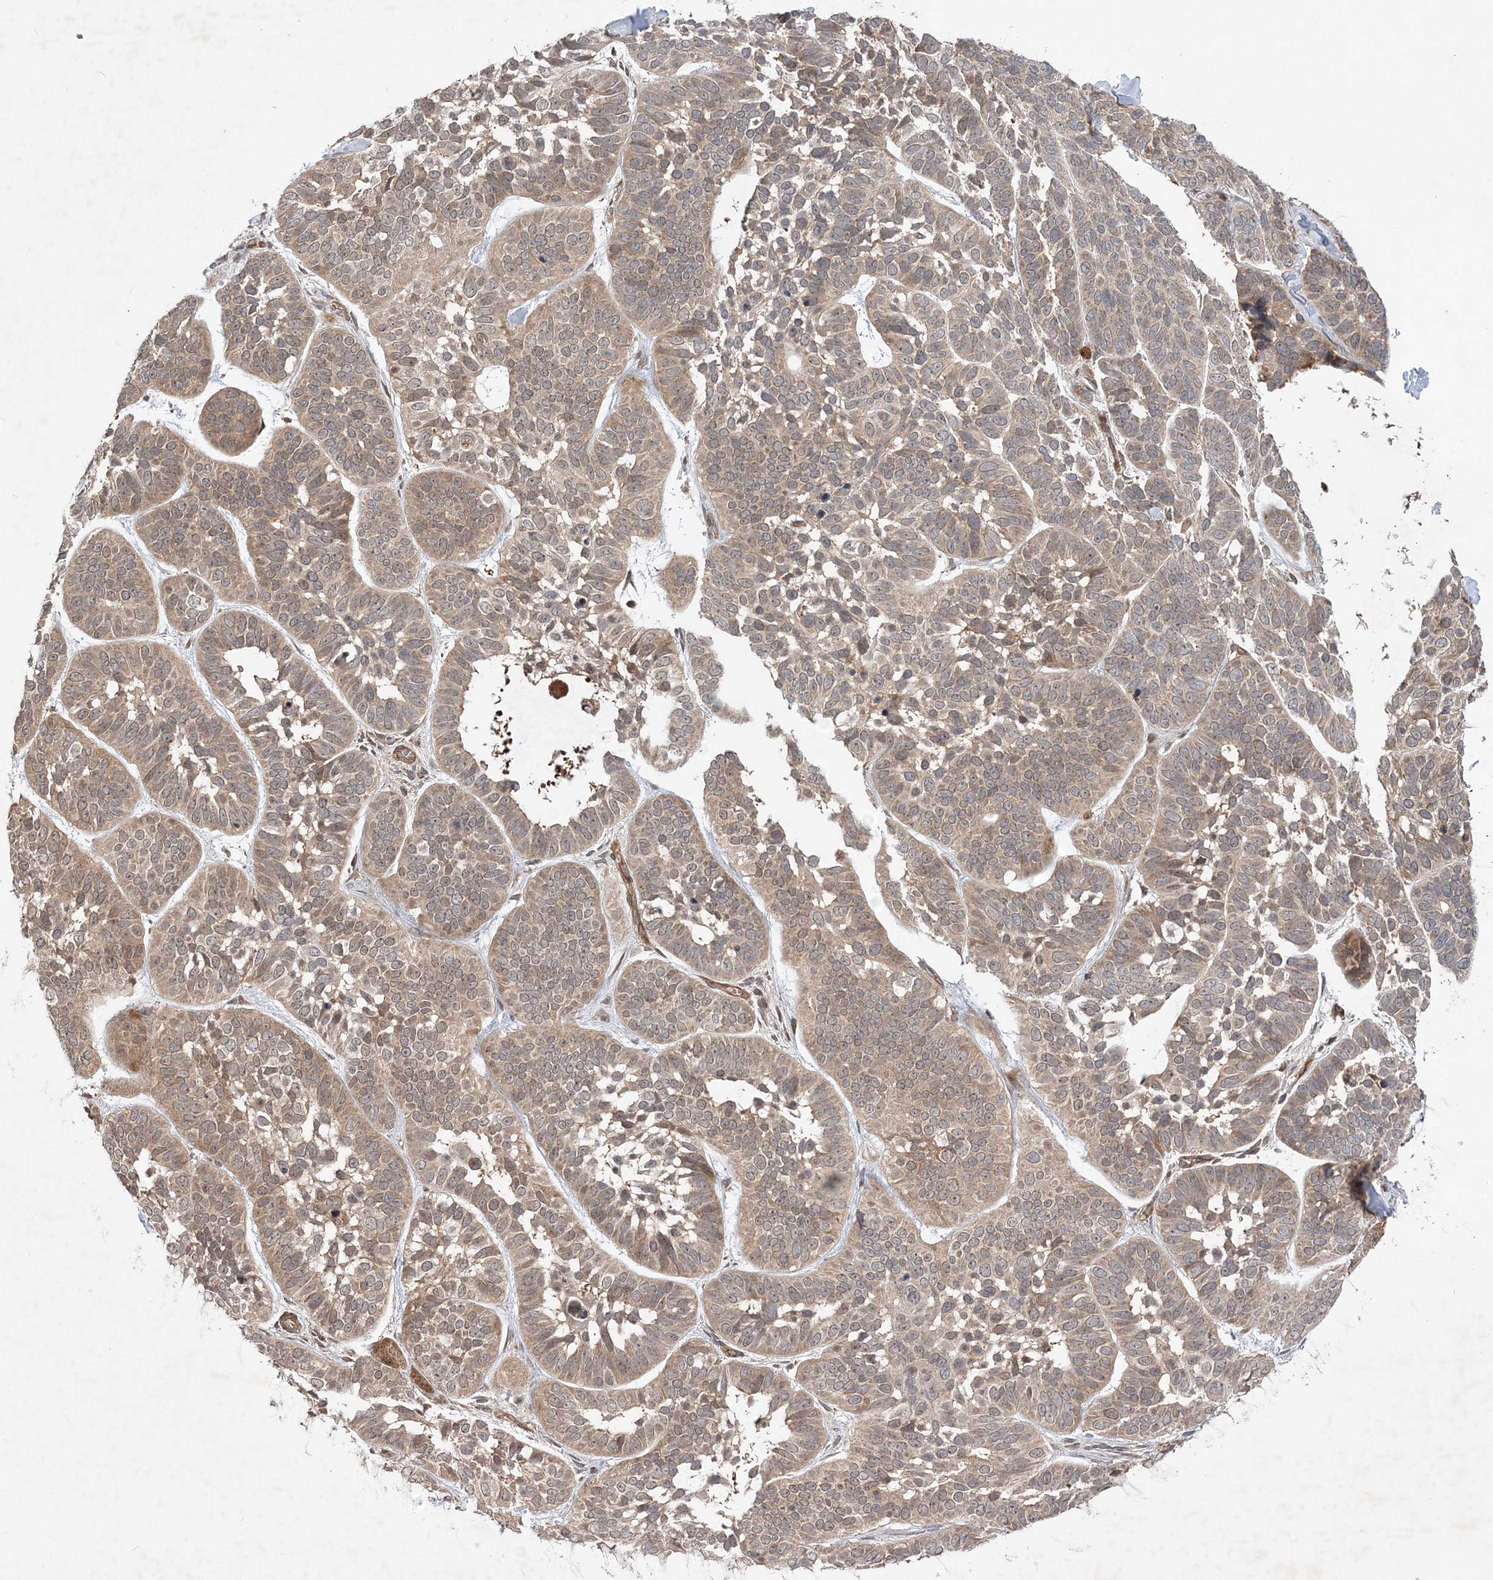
{"staining": {"intensity": "weak", "quantity": ">75%", "location": "cytoplasmic/membranous"}, "tissue": "skin cancer", "cell_type": "Tumor cells", "image_type": "cancer", "snomed": [{"axis": "morphology", "description": "Basal cell carcinoma"}, {"axis": "topography", "description": "Skin"}], "caption": "Human skin cancer (basal cell carcinoma) stained with a protein marker exhibits weak staining in tumor cells.", "gene": "UBTD2", "patient": {"sex": "male", "age": 62}}